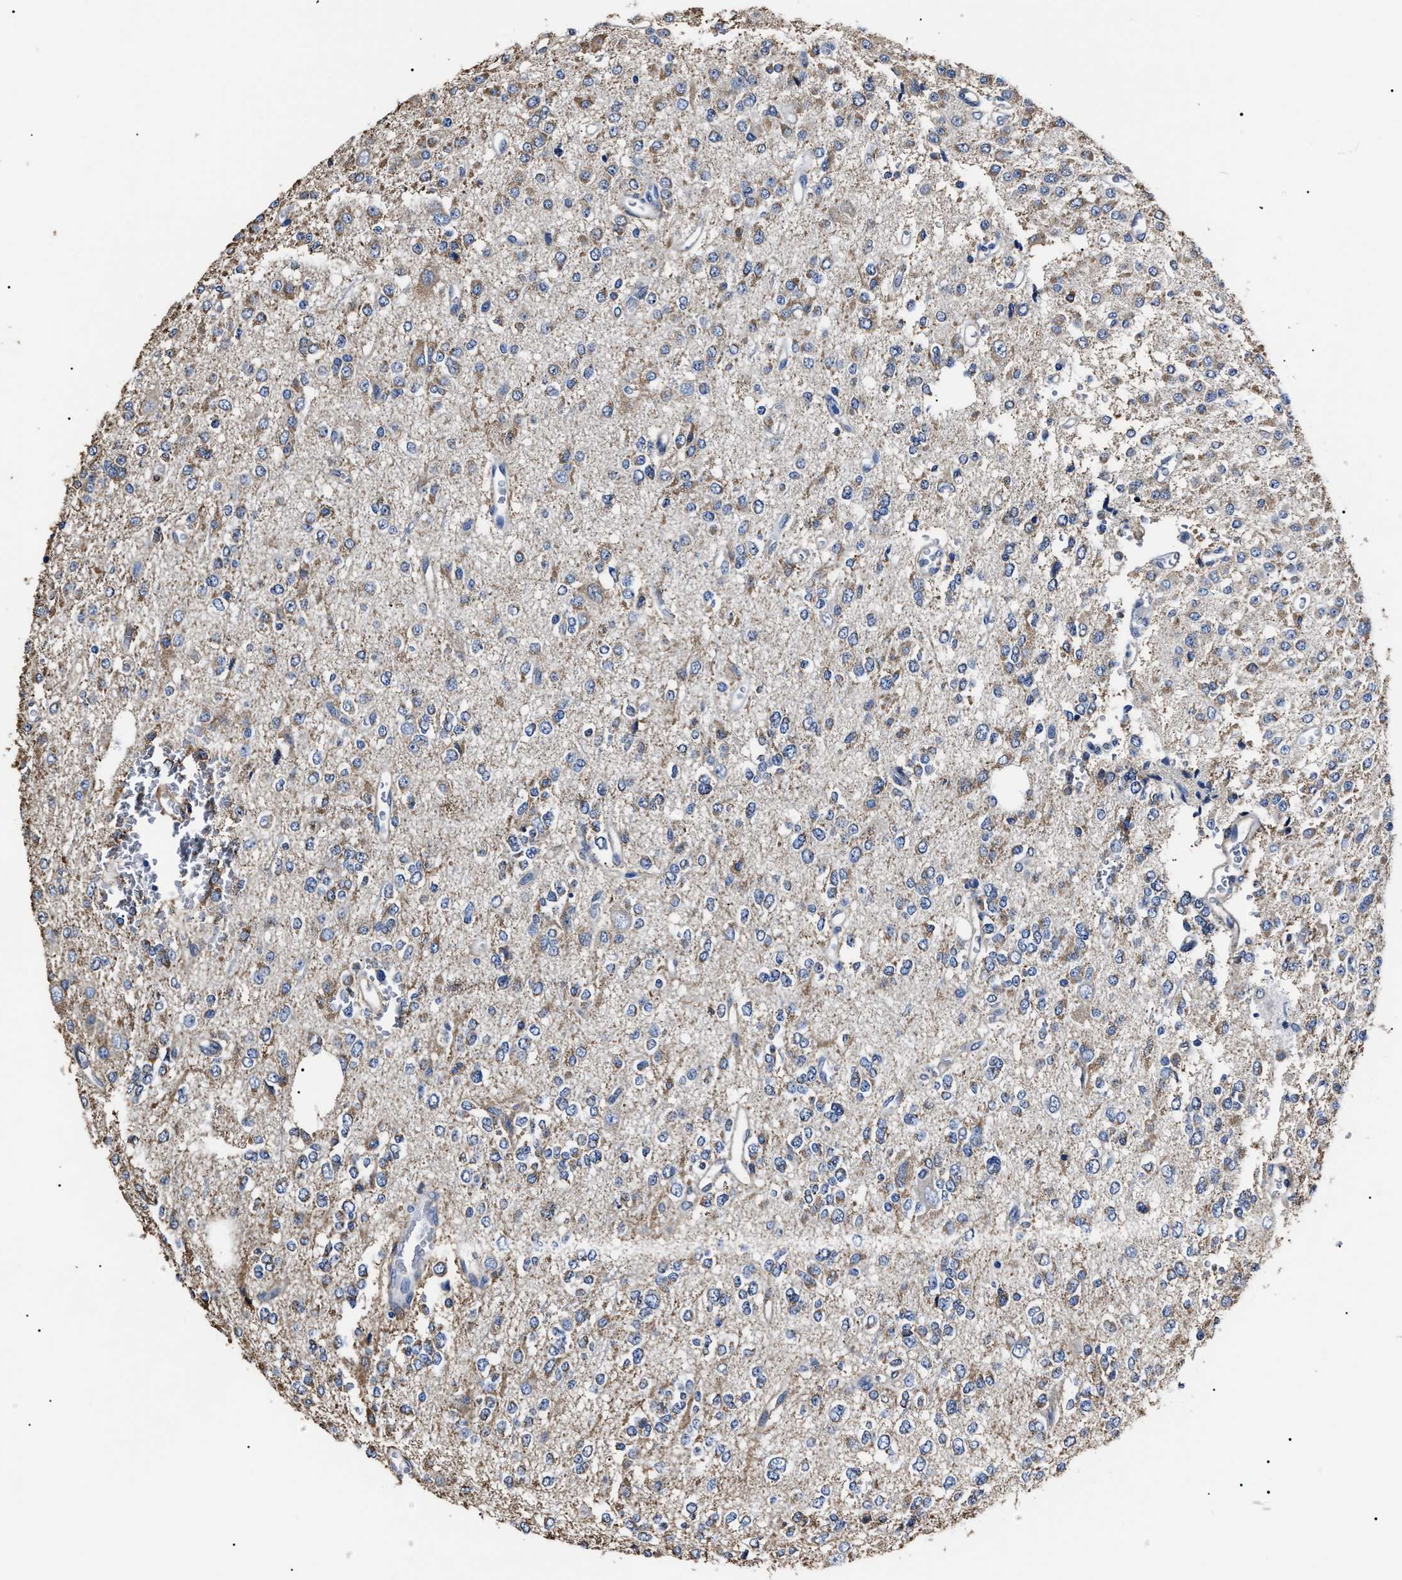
{"staining": {"intensity": "weak", "quantity": "25%-75%", "location": "cytoplasmic/membranous"}, "tissue": "glioma", "cell_type": "Tumor cells", "image_type": "cancer", "snomed": [{"axis": "morphology", "description": "Glioma, malignant, Low grade"}, {"axis": "topography", "description": "Brain"}], "caption": "Tumor cells show low levels of weak cytoplasmic/membranous expression in approximately 25%-75% of cells in human malignant glioma (low-grade).", "gene": "ALDH1A1", "patient": {"sex": "male", "age": 38}}